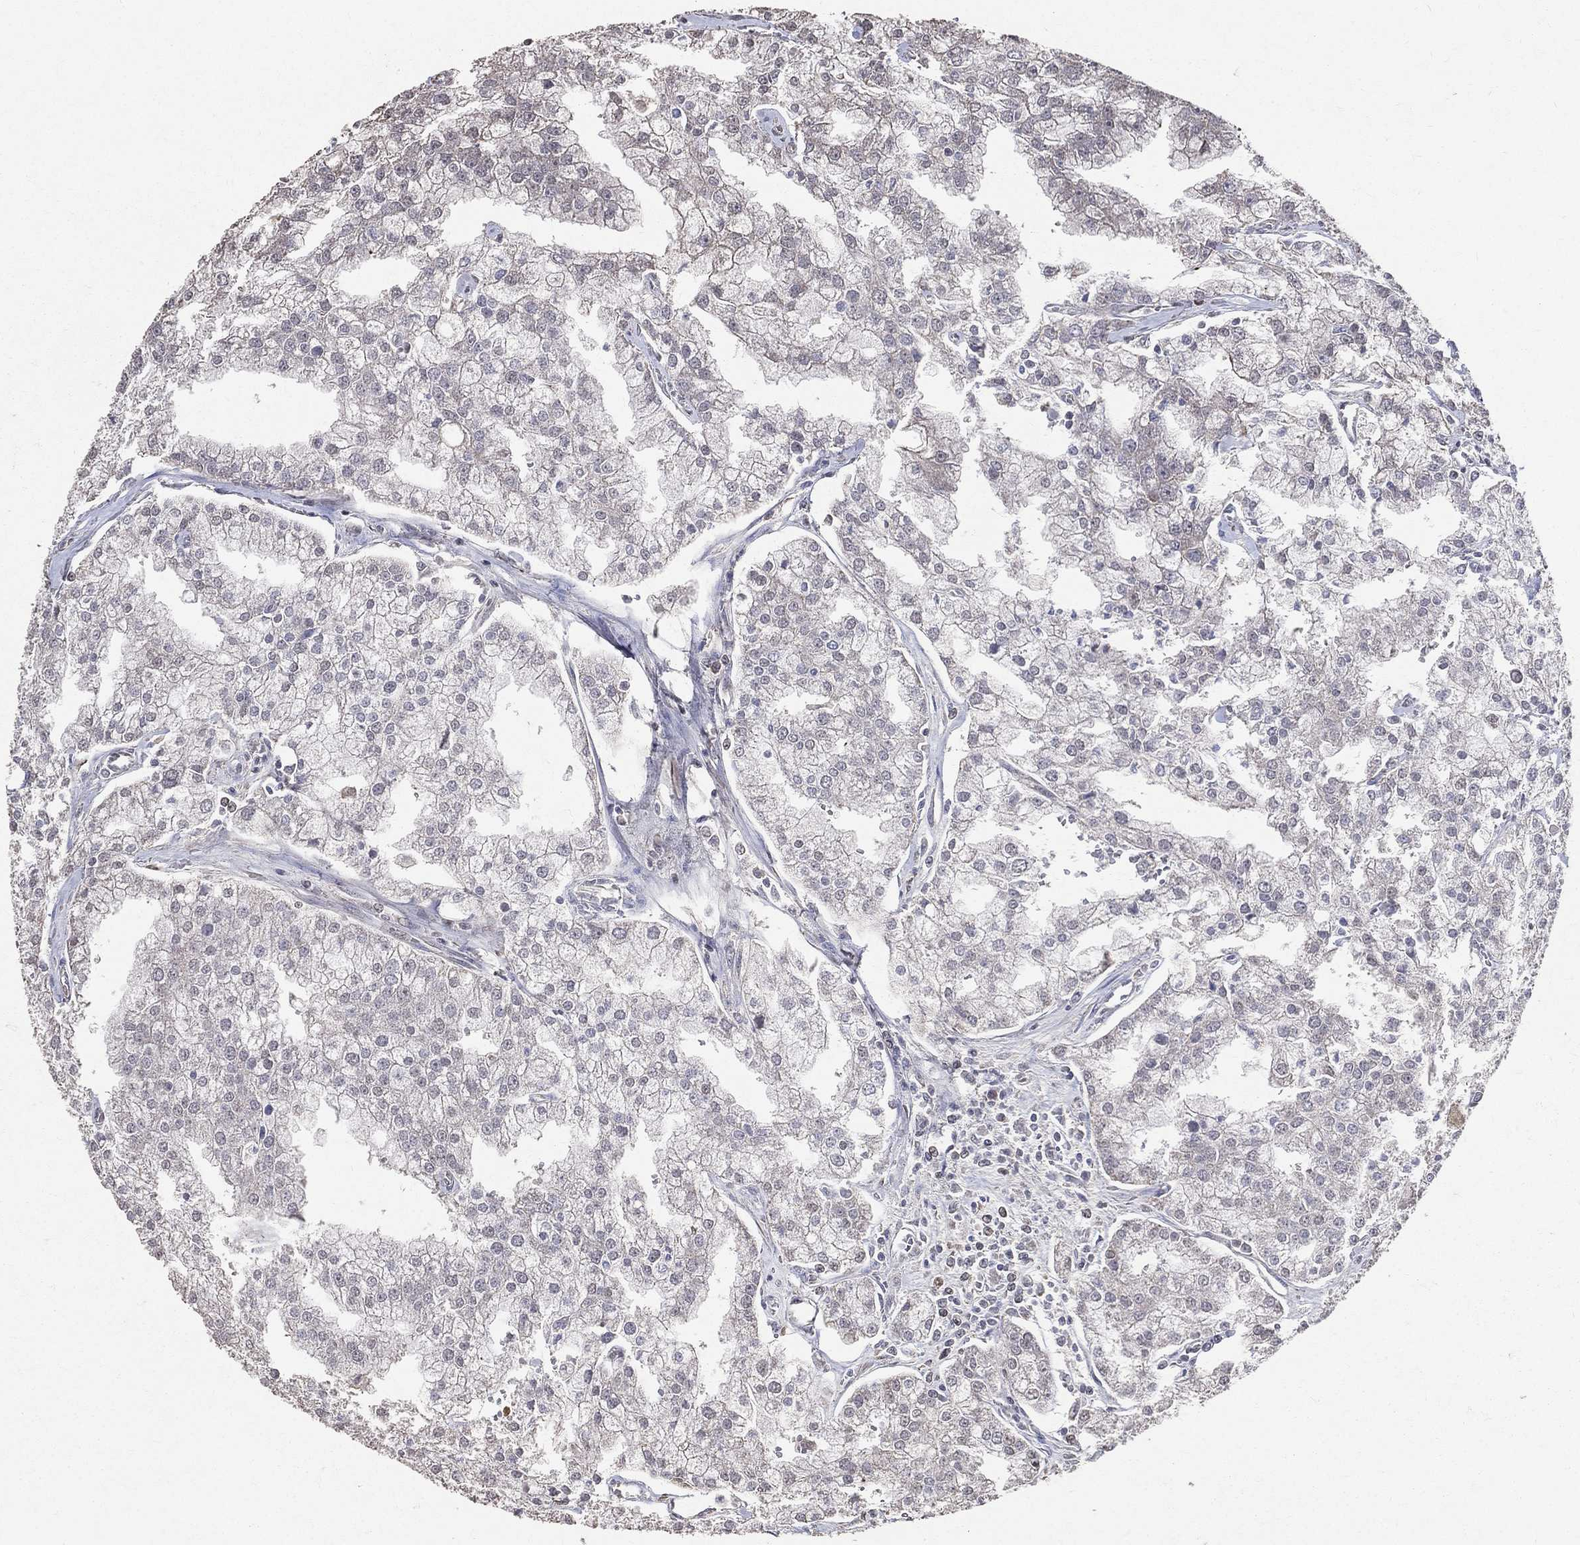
{"staining": {"intensity": "weak", "quantity": "25%-75%", "location": "cytoplasmic/membranous"}, "tissue": "prostate cancer", "cell_type": "Tumor cells", "image_type": "cancer", "snomed": [{"axis": "morphology", "description": "Adenocarcinoma, NOS"}, {"axis": "topography", "description": "Prostate"}], "caption": "A brown stain labels weak cytoplasmic/membranous positivity of a protein in prostate adenocarcinoma tumor cells. Immunohistochemistry (ihc) stains the protein of interest in brown and the nuclei are stained blue.", "gene": "LY6K", "patient": {"sex": "male", "age": 70}}